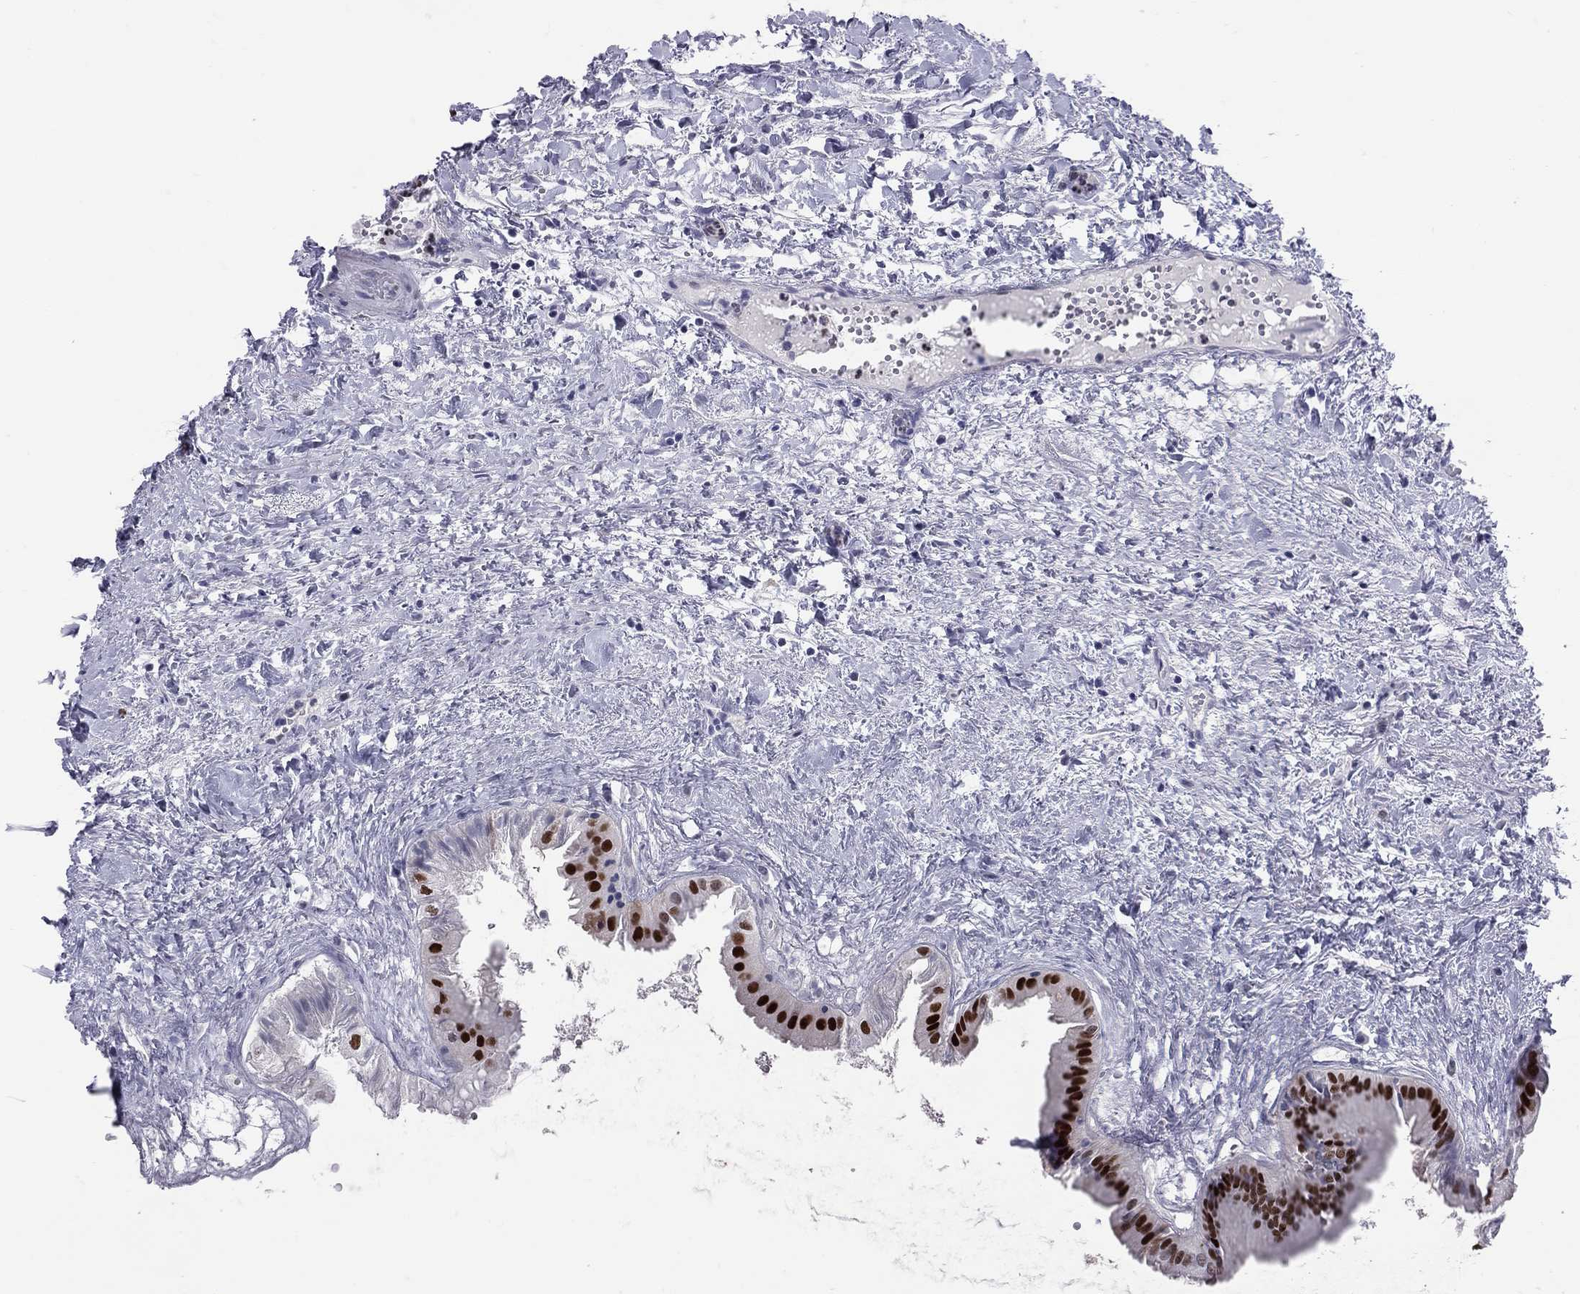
{"staining": {"intensity": "strong", "quantity": ">75%", "location": "nuclear"}, "tissue": "gallbladder", "cell_type": "Glandular cells", "image_type": "normal", "snomed": [{"axis": "morphology", "description": "Normal tissue, NOS"}, {"axis": "topography", "description": "Gallbladder"}], "caption": "Immunohistochemical staining of normal gallbladder demonstrates >75% levels of strong nuclear protein positivity in about >75% of glandular cells. (DAB (3,3'-diaminobenzidine) IHC, brown staining for protein, blue staining for nuclei).", "gene": "PCGF3", "patient": {"sex": "male", "age": 70}}